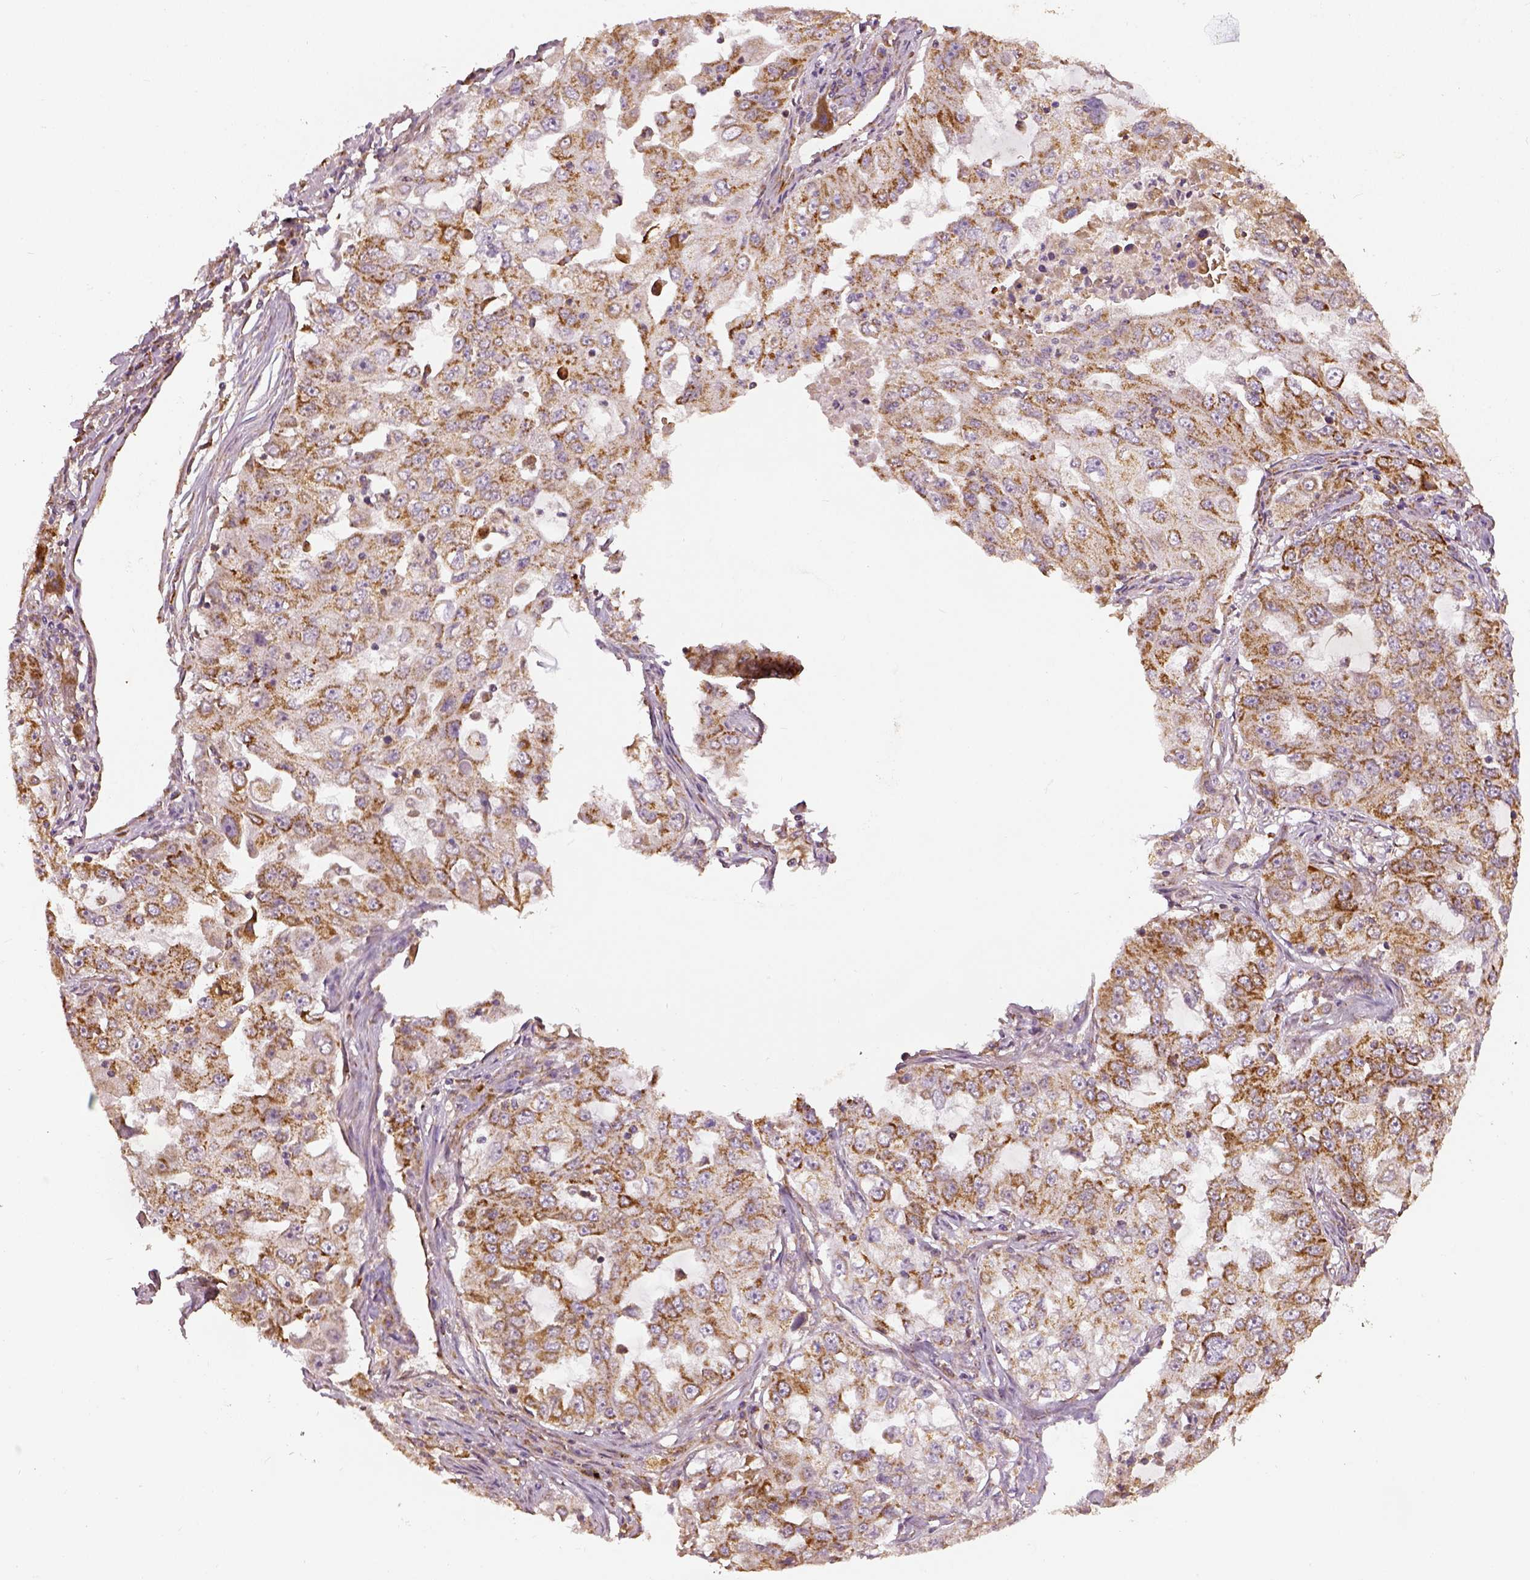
{"staining": {"intensity": "moderate", "quantity": ">75%", "location": "cytoplasmic/membranous"}, "tissue": "lung cancer", "cell_type": "Tumor cells", "image_type": "cancer", "snomed": [{"axis": "morphology", "description": "Adenocarcinoma, NOS"}, {"axis": "topography", "description": "Lung"}], "caption": "This is an image of immunohistochemistry staining of lung adenocarcinoma, which shows moderate positivity in the cytoplasmic/membranous of tumor cells.", "gene": "PGAM5", "patient": {"sex": "female", "age": 61}}